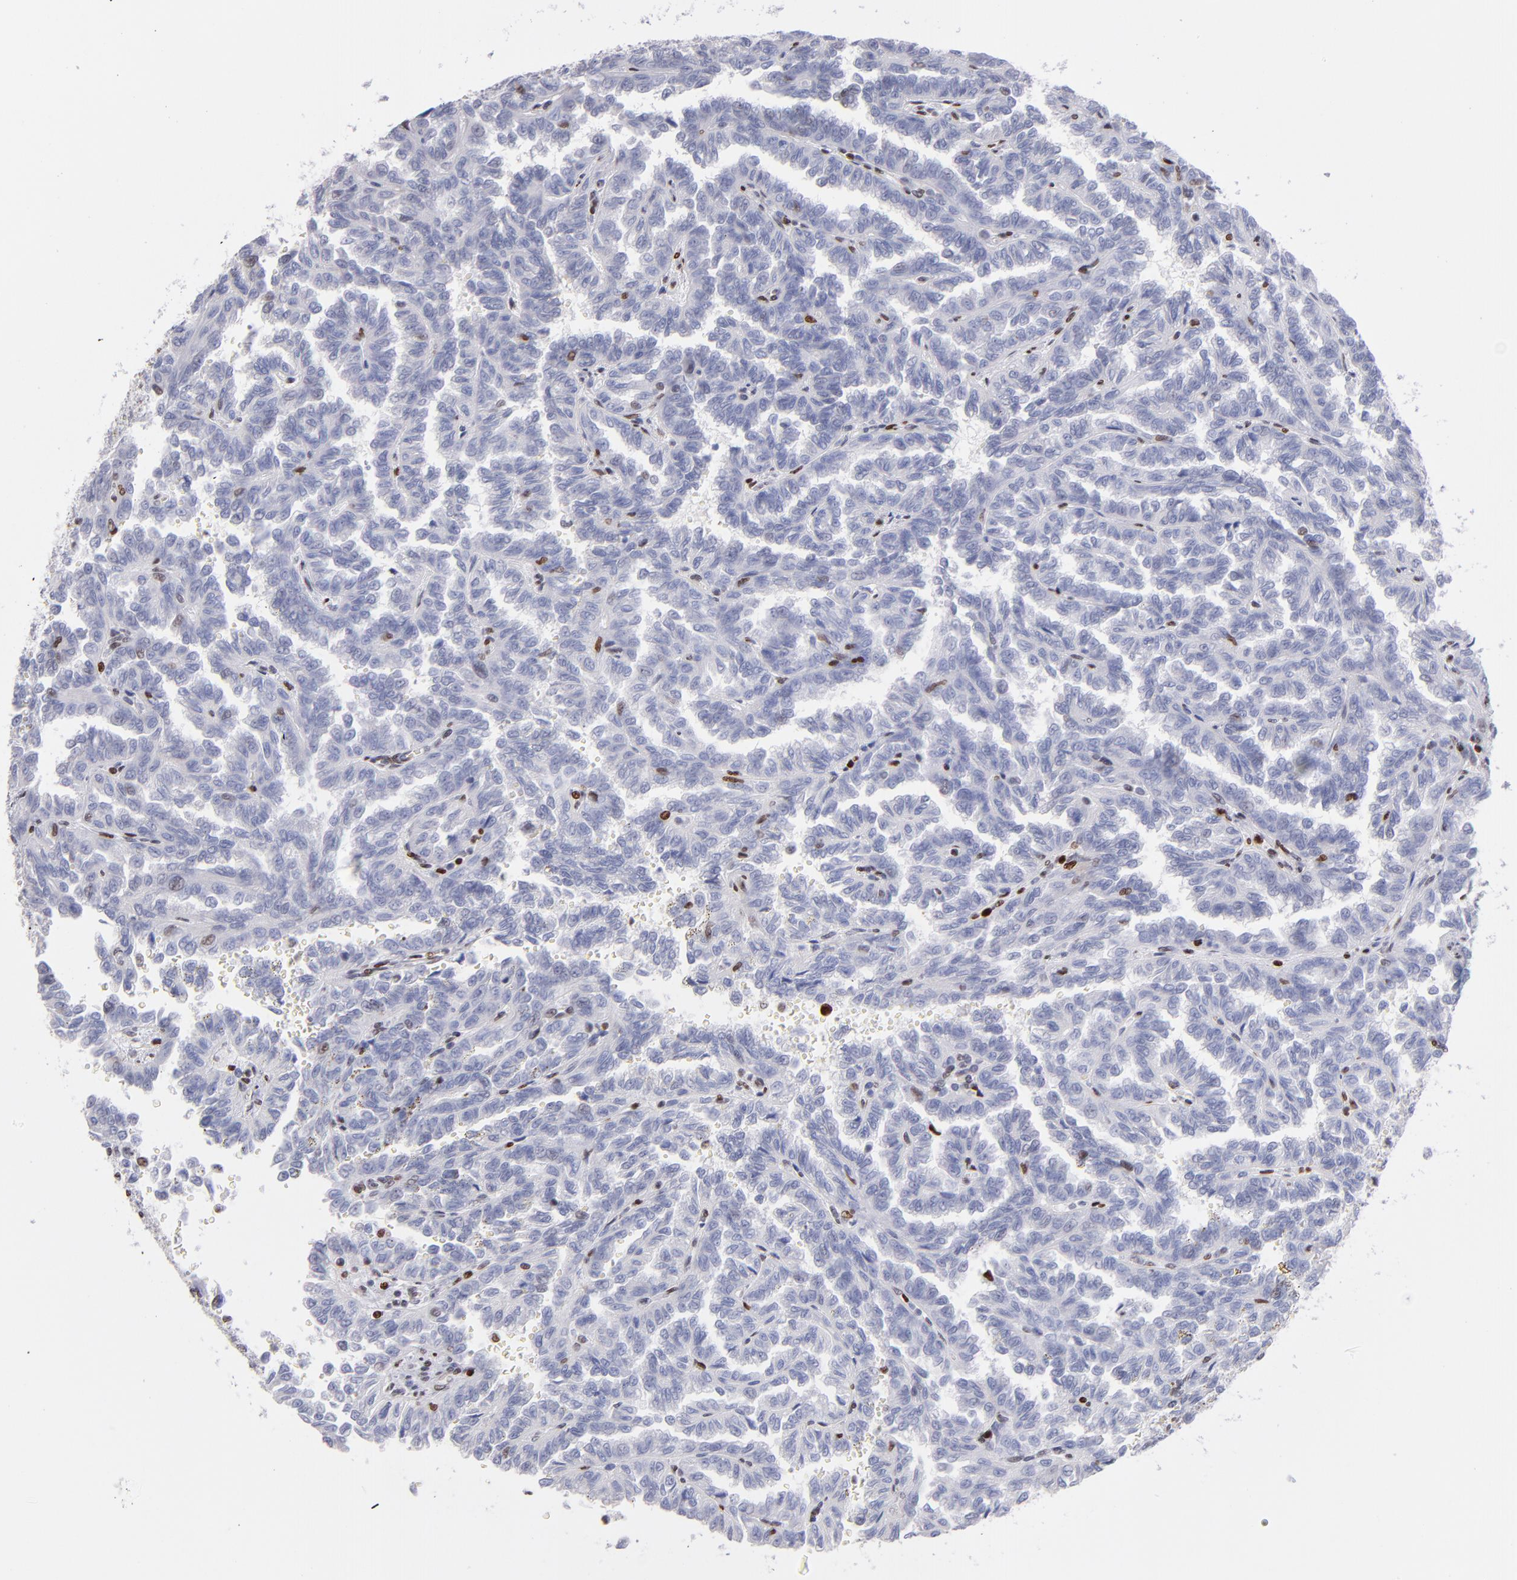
{"staining": {"intensity": "weak", "quantity": "25%-75%", "location": "nuclear"}, "tissue": "renal cancer", "cell_type": "Tumor cells", "image_type": "cancer", "snomed": [{"axis": "morphology", "description": "Inflammation, NOS"}, {"axis": "morphology", "description": "Adenocarcinoma, NOS"}, {"axis": "topography", "description": "Kidney"}], "caption": "Brown immunohistochemical staining in renal cancer (adenocarcinoma) reveals weak nuclear positivity in about 25%-75% of tumor cells.", "gene": "POLA1", "patient": {"sex": "male", "age": 68}}